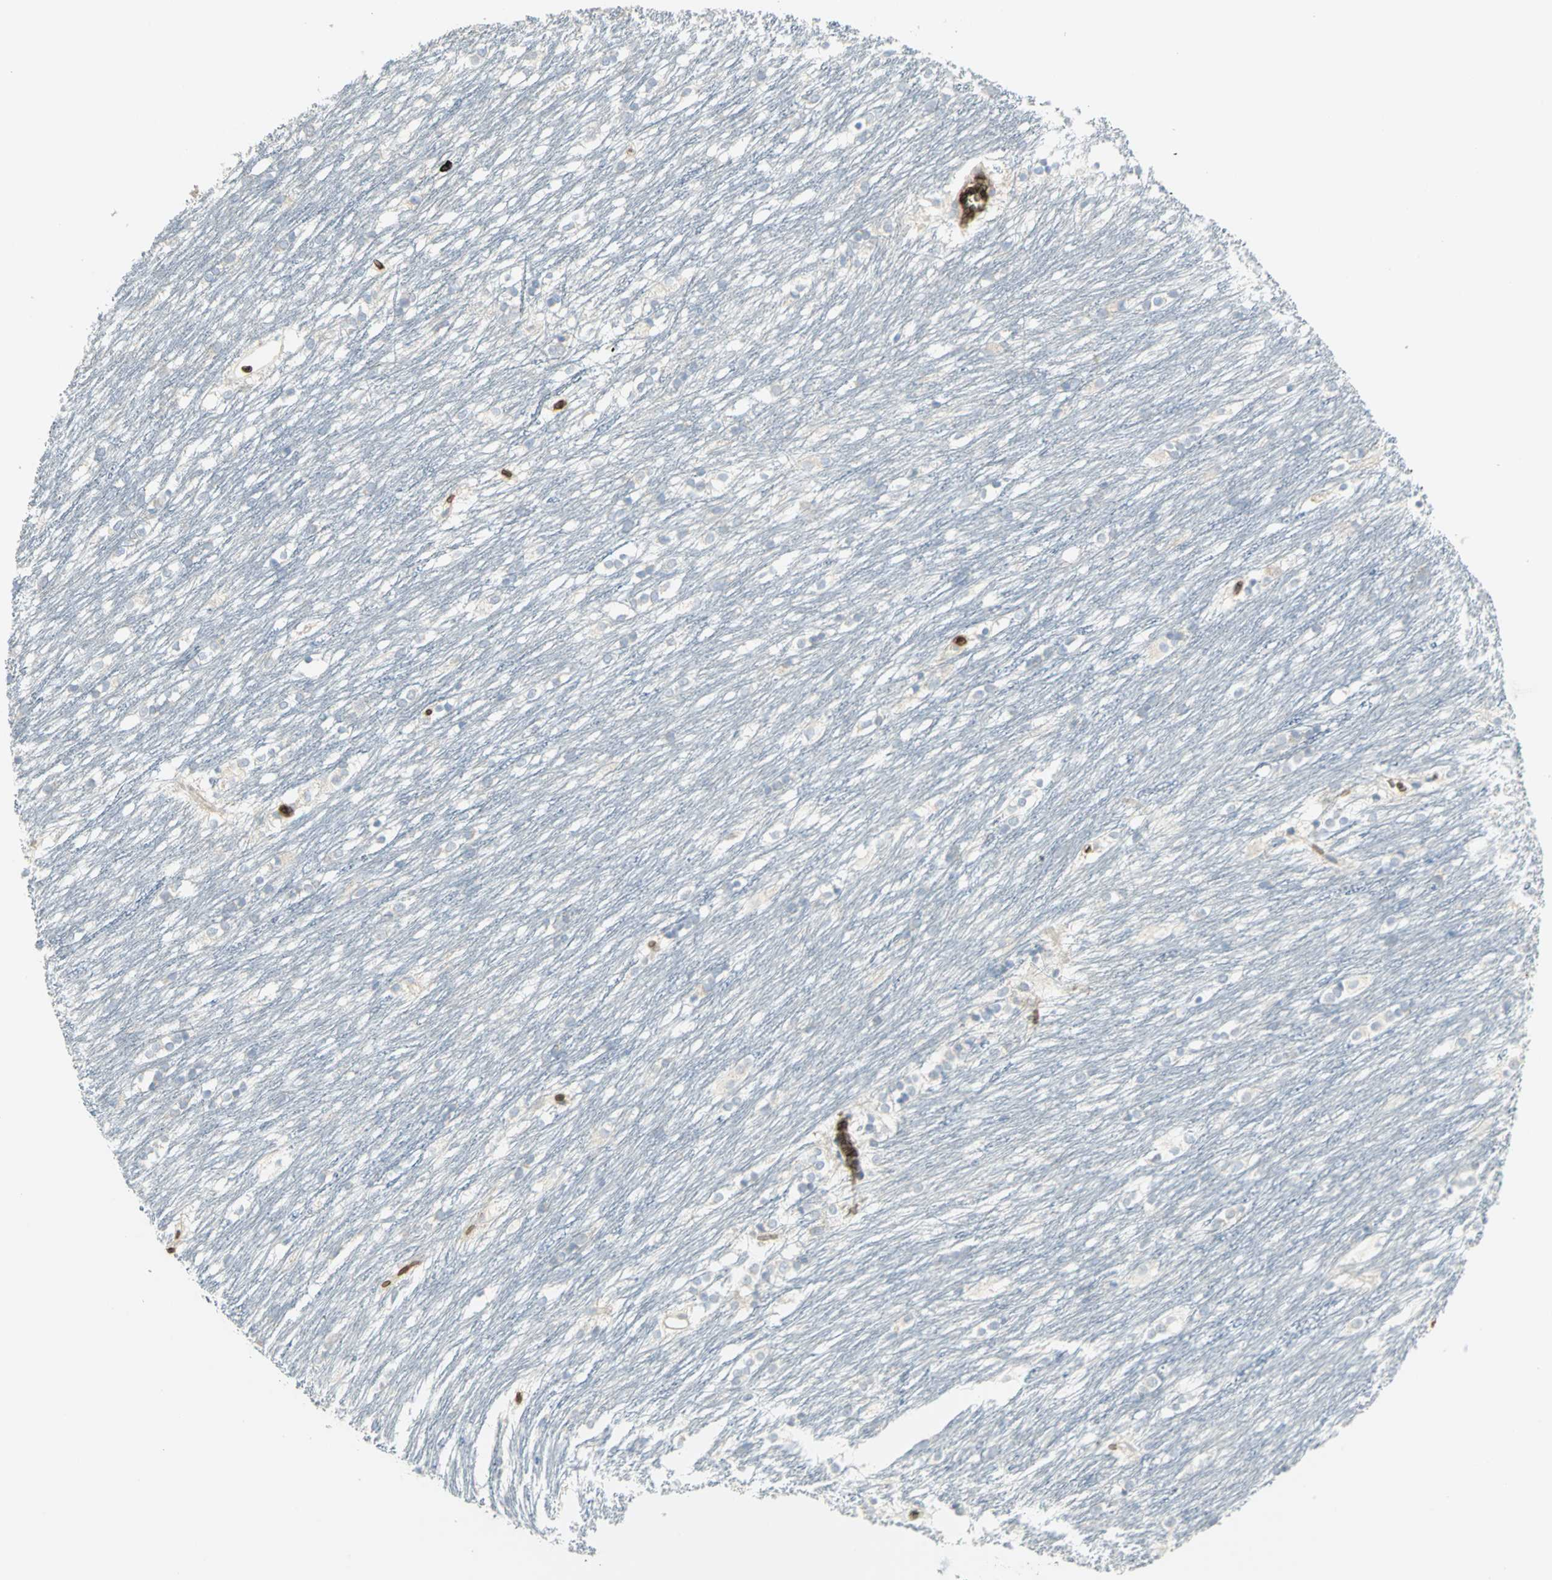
{"staining": {"intensity": "negative", "quantity": "none", "location": "none"}, "tissue": "caudate", "cell_type": "Glial cells", "image_type": "normal", "snomed": [{"axis": "morphology", "description": "Normal tissue, NOS"}, {"axis": "topography", "description": "Lateral ventricle wall"}], "caption": "This is an immunohistochemistry (IHC) image of benign caudate. There is no staining in glial cells.", "gene": "ANK1", "patient": {"sex": "female", "age": 19}}